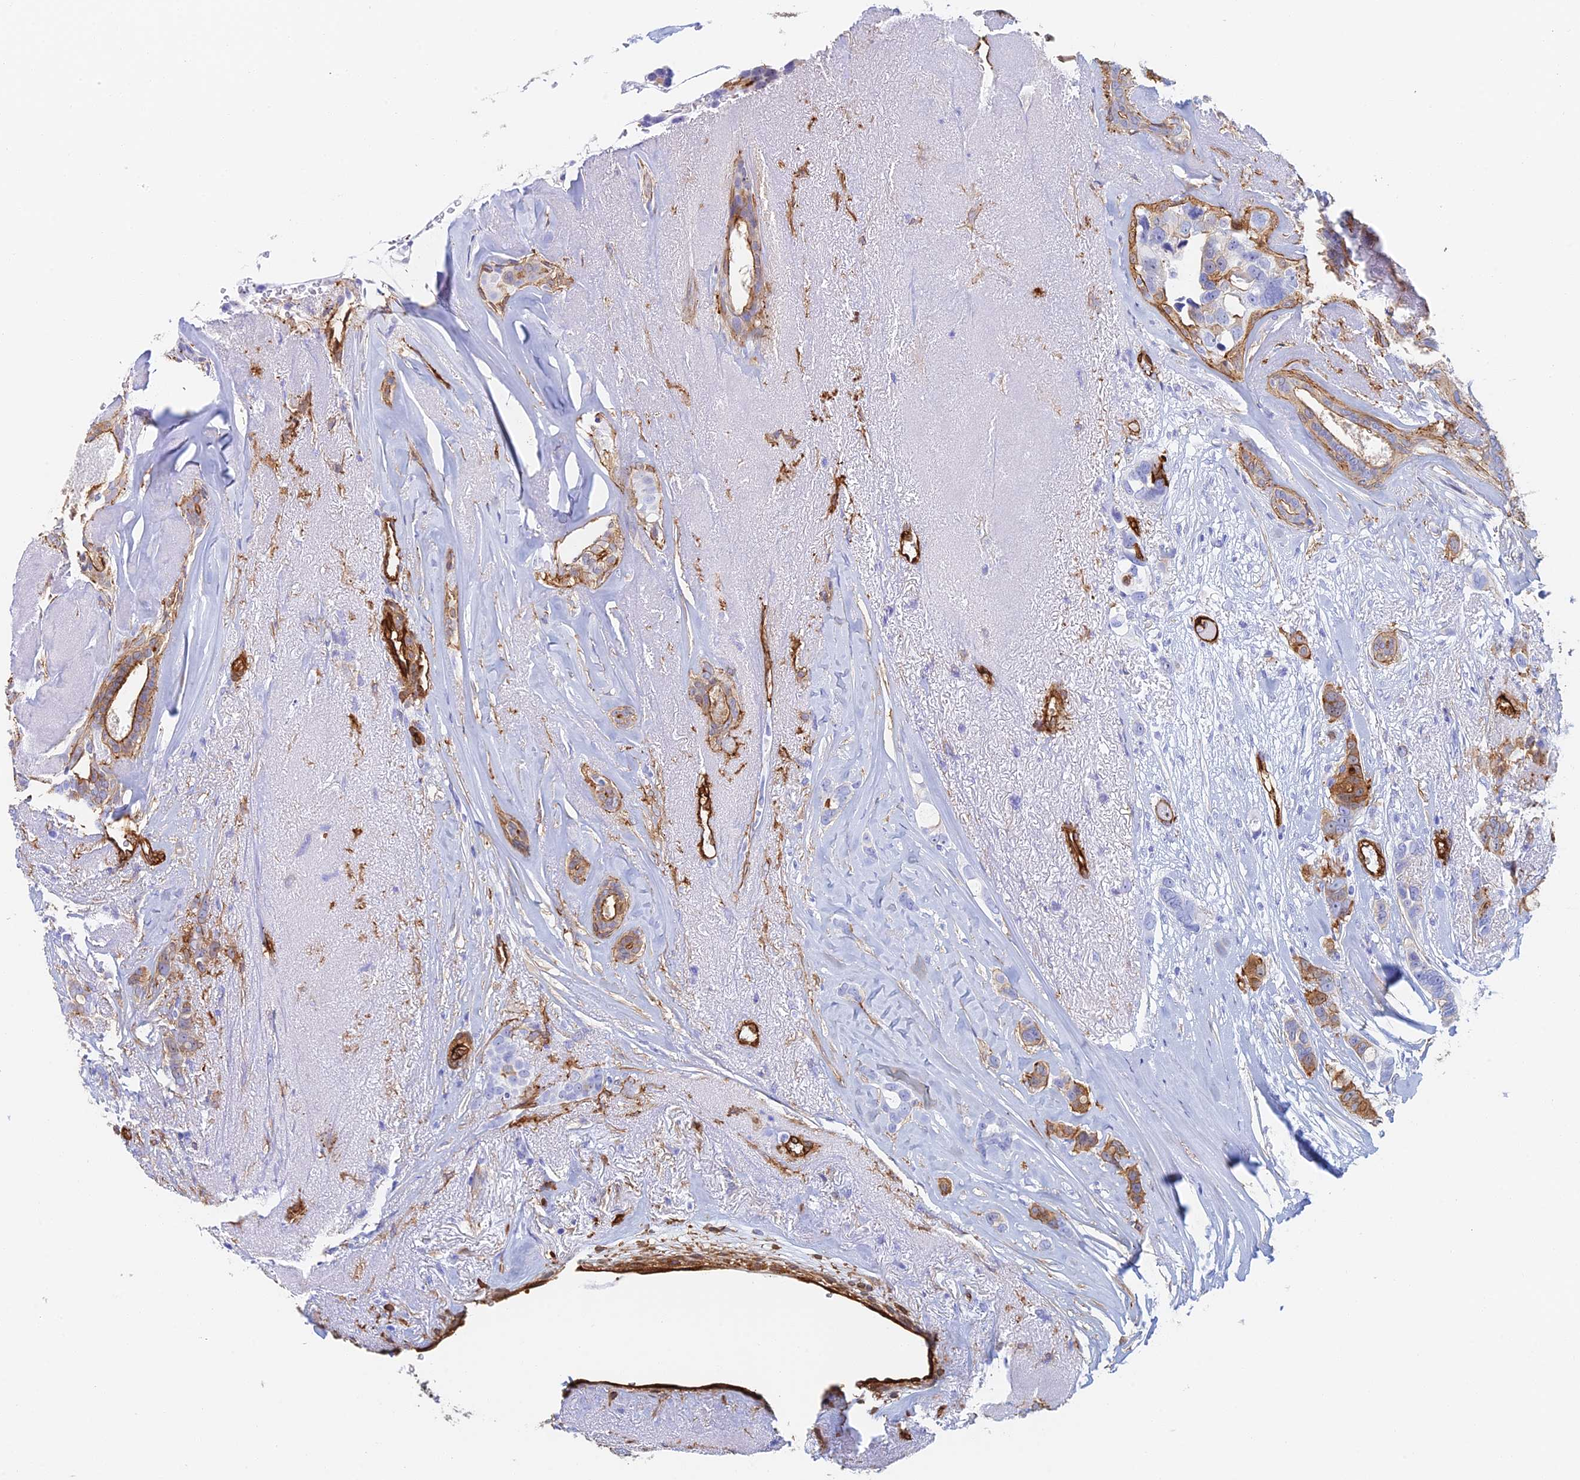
{"staining": {"intensity": "moderate", "quantity": "25%-75%", "location": "cytoplasmic/membranous"}, "tissue": "breast cancer", "cell_type": "Tumor cells", "image_type": "cancer", "snomed": [{"axis": "morphology", "description": "Lobular carcinoma"}, {"axis": "topography", "description": "Breast"}], "caption": "Moderate cytoplasmic/membranous protein staining is appreciated in approximately 25%-75% of tumor cells in breast cancer (lobular carcinoma).", "gene": "CRIP2", "patient": {"sex": "female", "age": 51}}